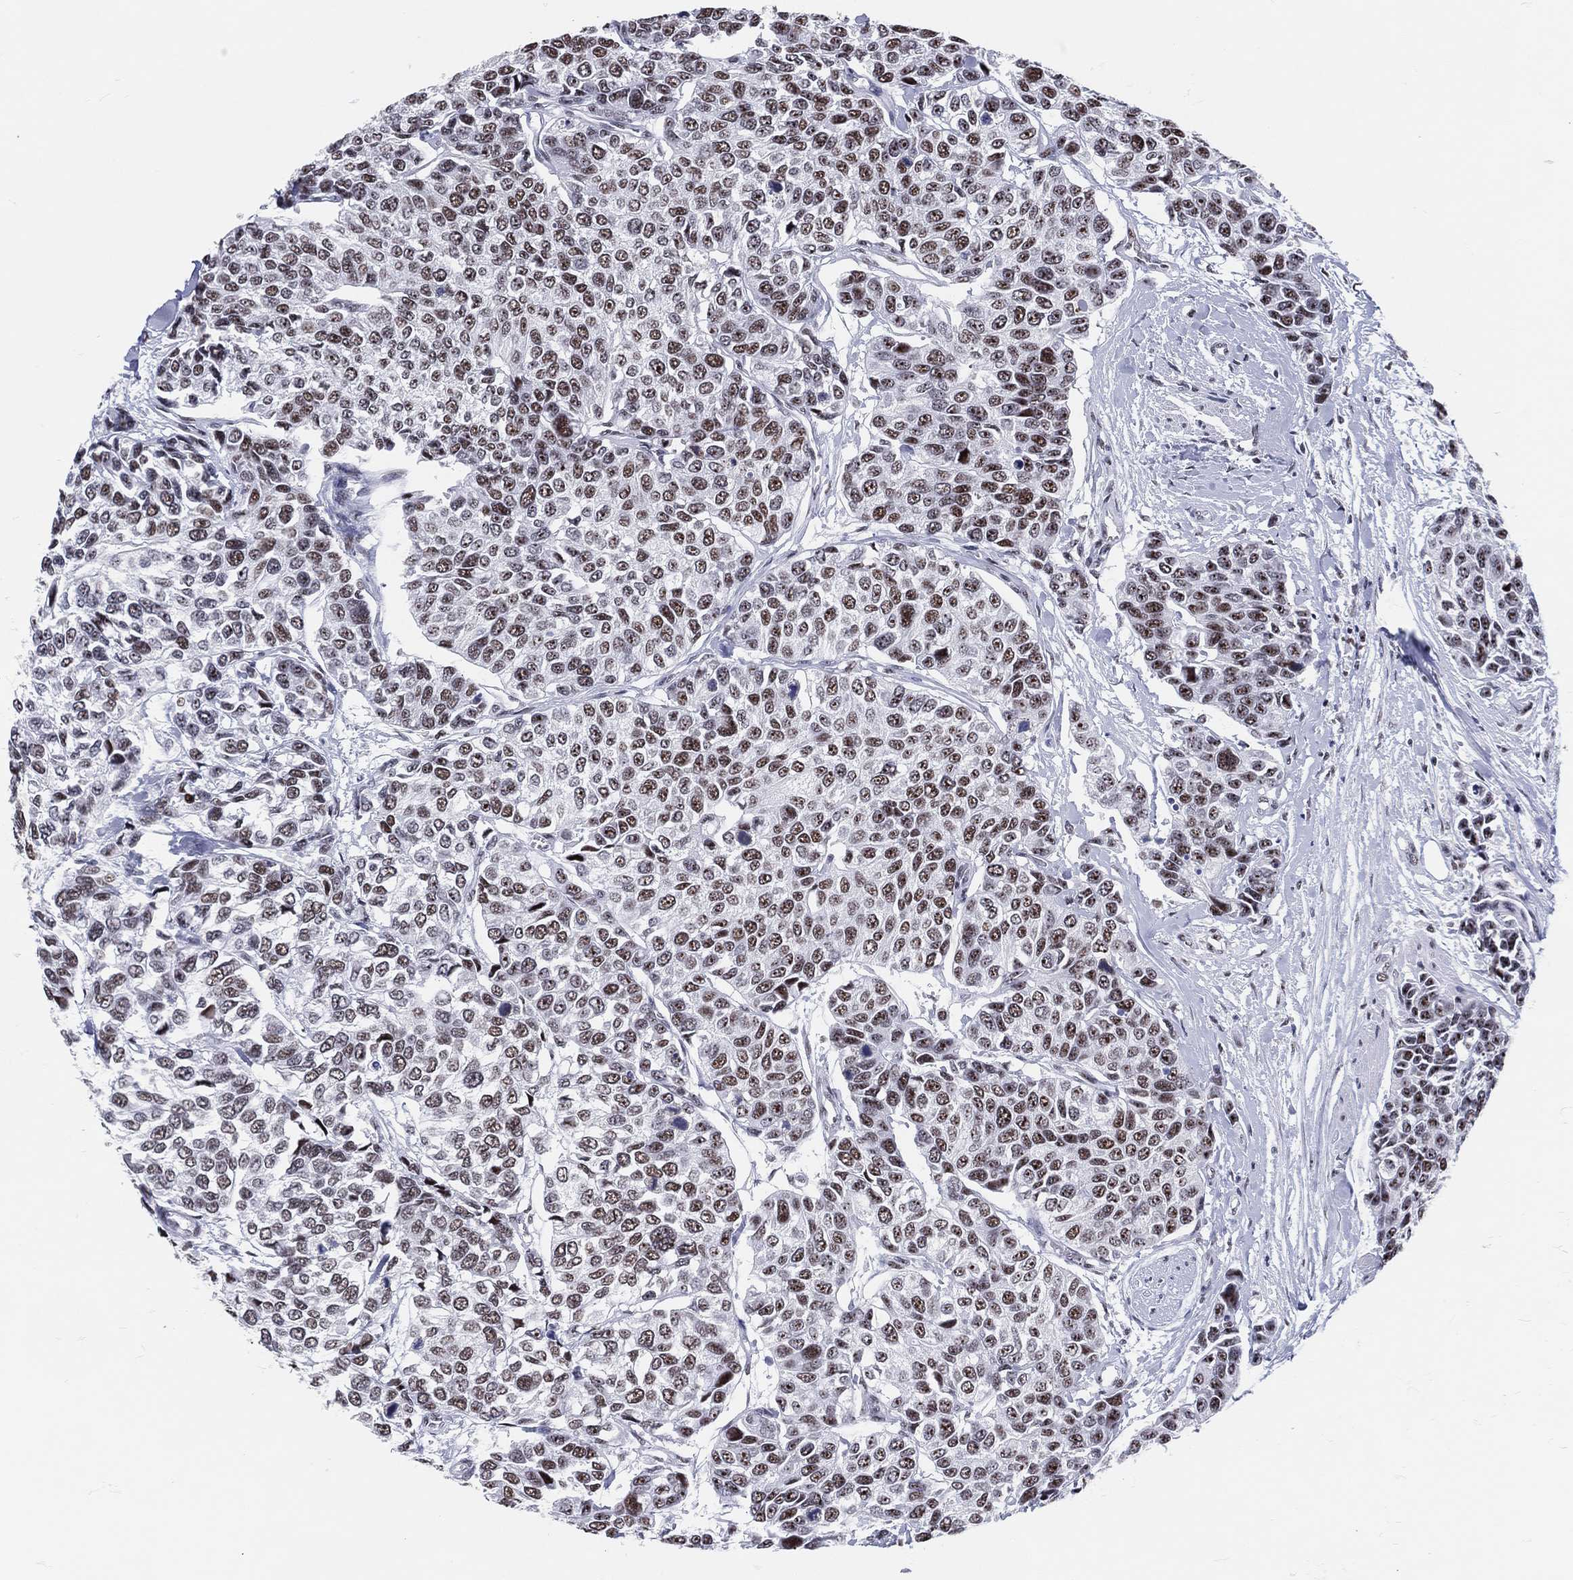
{"staining": {"intensity": "moderate", "quantity": ">75%", "location": "nuclear"}, "tissue": "urothelial cancer", "cell_type": "Tumor cells", "image_type": "cancer", "snomed": [{"axis": "morphology", "description": "Urothelial carcinoma, High grade"}, {"axis": "topography", "description": "Urinary bladder"}], "caption": "The immunohistochemical stain labels moderate nuclear expression in tumor cells of urothelial cancer tissue.", "gene": "MAPK8IP1", "patient": {"sex": "male", "age": 77}}